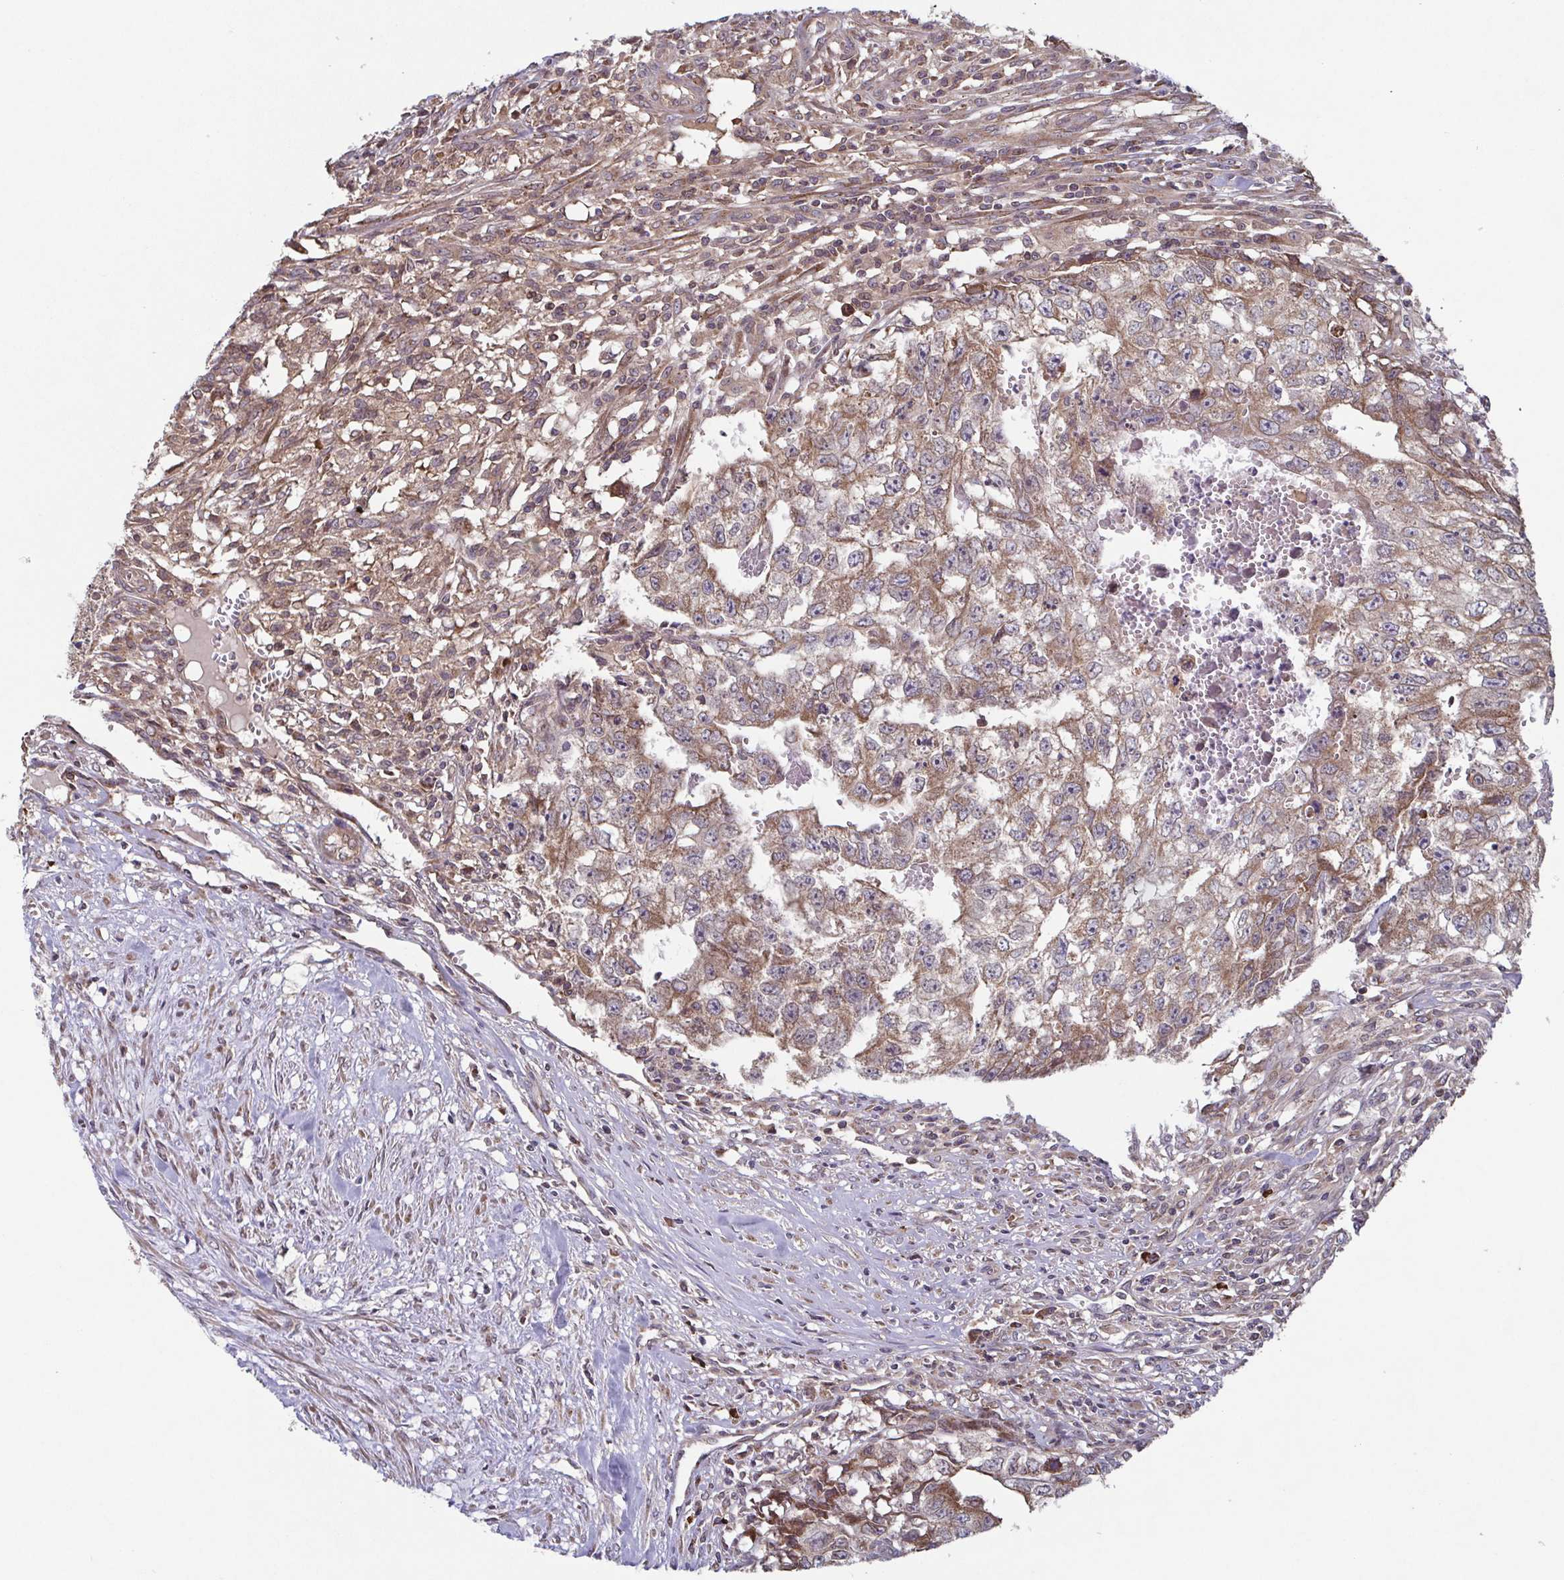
{"staining": {"intensity": "moderate", "quantity": ">75%", "location": "cytoplasmic/membranous"}, "tissue": "testis cancer", "cell_type": "Tumor cells", "image_type": "cancer", "snomed": [{"axis": "morphology", "description": "Carcinoma, Embryonal, NOS"}, {"axis": "morphology", "description": "Teratoma, malignant, NOS"}, {"axis": "topography", "description": "Testis"}], "caption": "Protein staining of testis teratoma (malignant) tissue reveals moderate cytoplasmic/membranous positivity in about >75% of tumor cells. Nuclei are stained in blue.", "gene": "COPB1", "patient": {"sex": "male", "age": 24}}